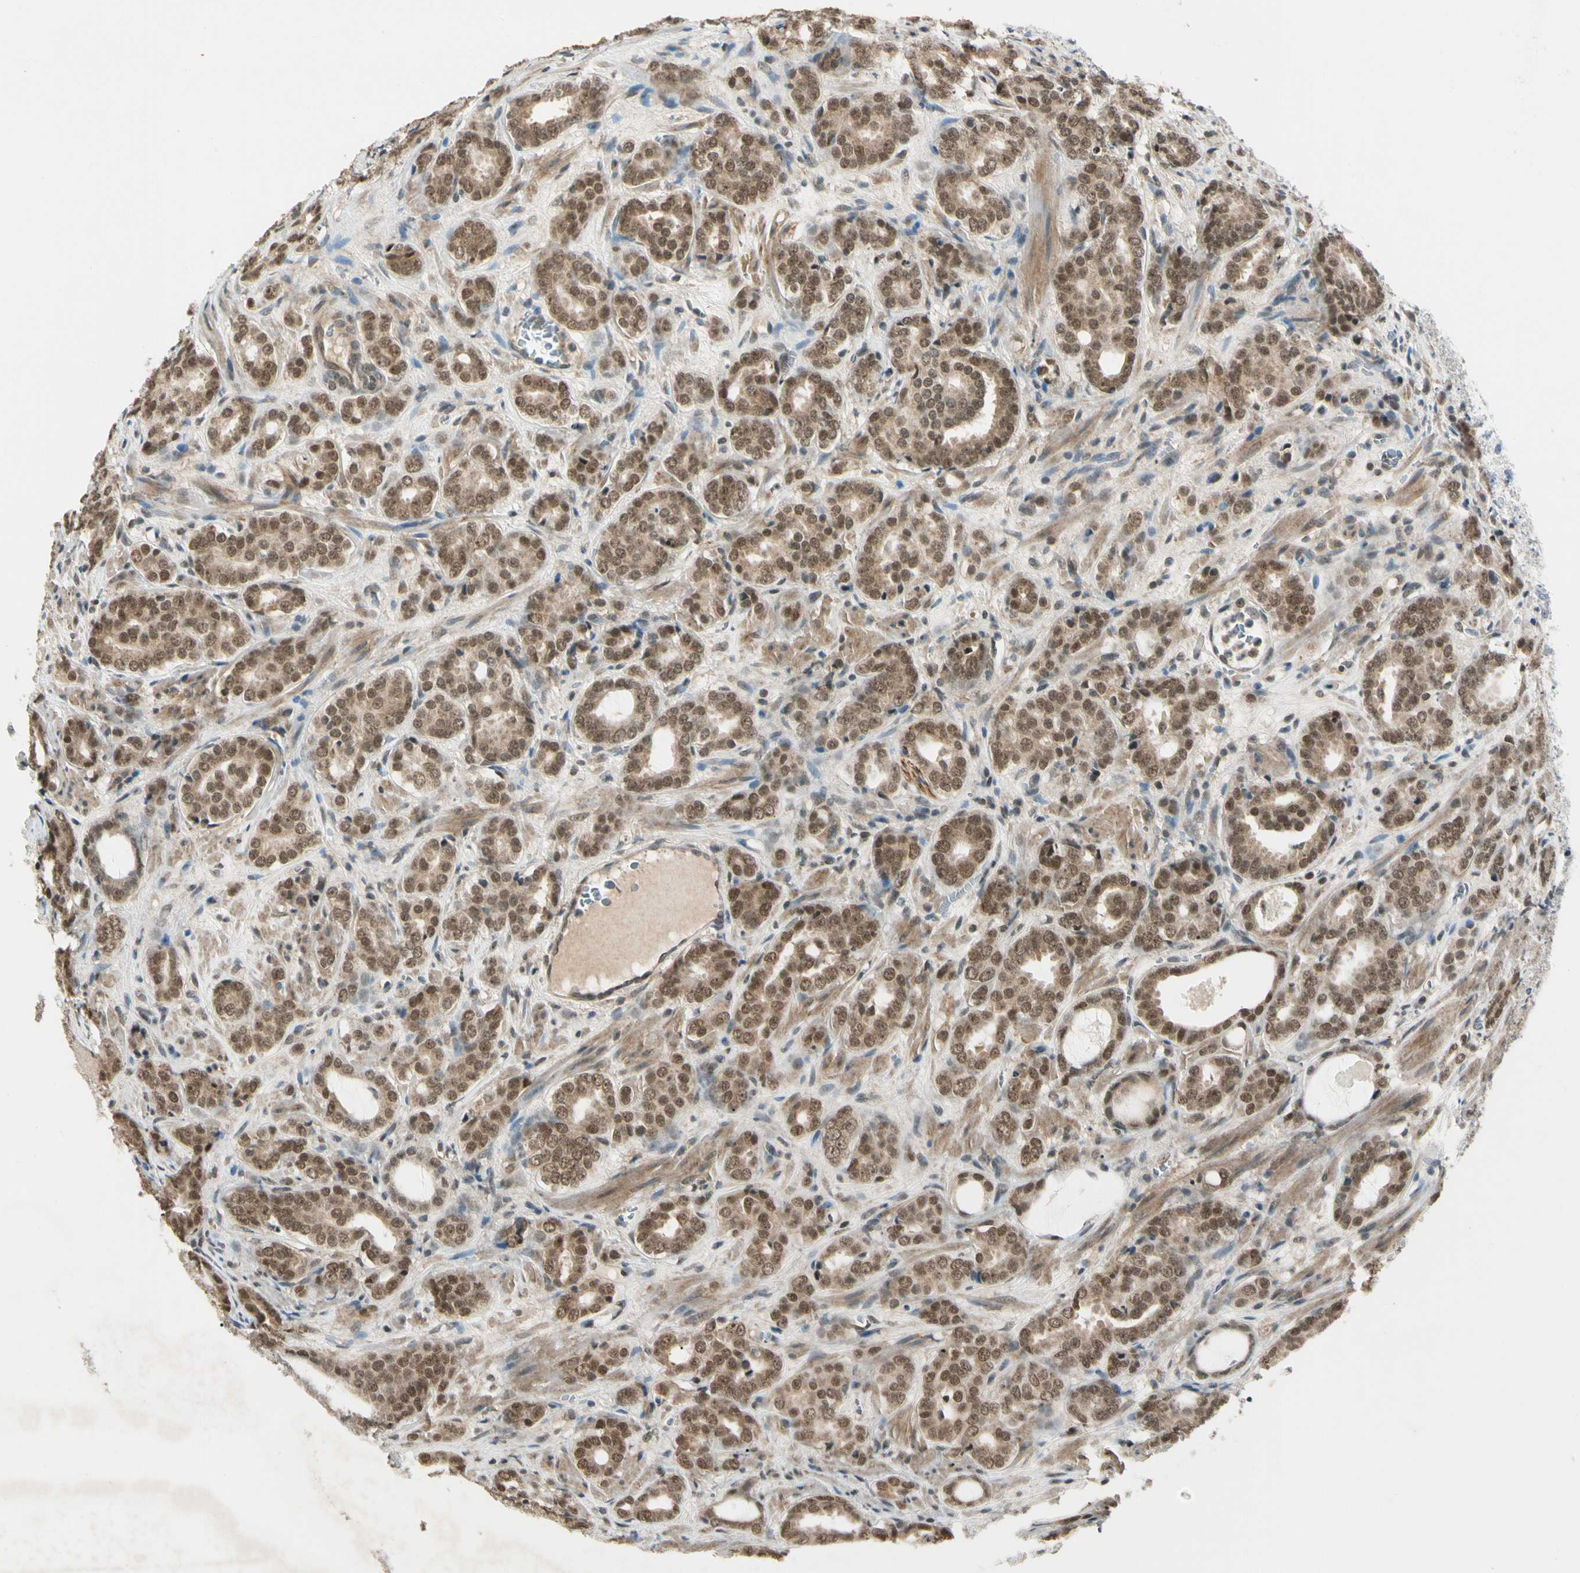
{"staining": {"intensity": "moderate", "quantity": ">75%", "location": "cytoplasmic/membranous,nuclear"}, "tissue": "prostate cancer", "cell_type": "Tumor cells", "image_type": "cancer", "snomed": [{"axis": "morphology", "description": "Adenocarcinoma, High grade"}, {"axis": "topography", "description": "Prostate"}], "caption": "IHC image of adenocarcinoma (high-grade) (prostate) stained for a protein (brown), which exhibits medium levels of moderate cytoplasmic/membranous and nuclear staining in about >75% of tumor cells.", "gene": "ZSCAN12", "patient": {"sex": "male", "age": 64}}